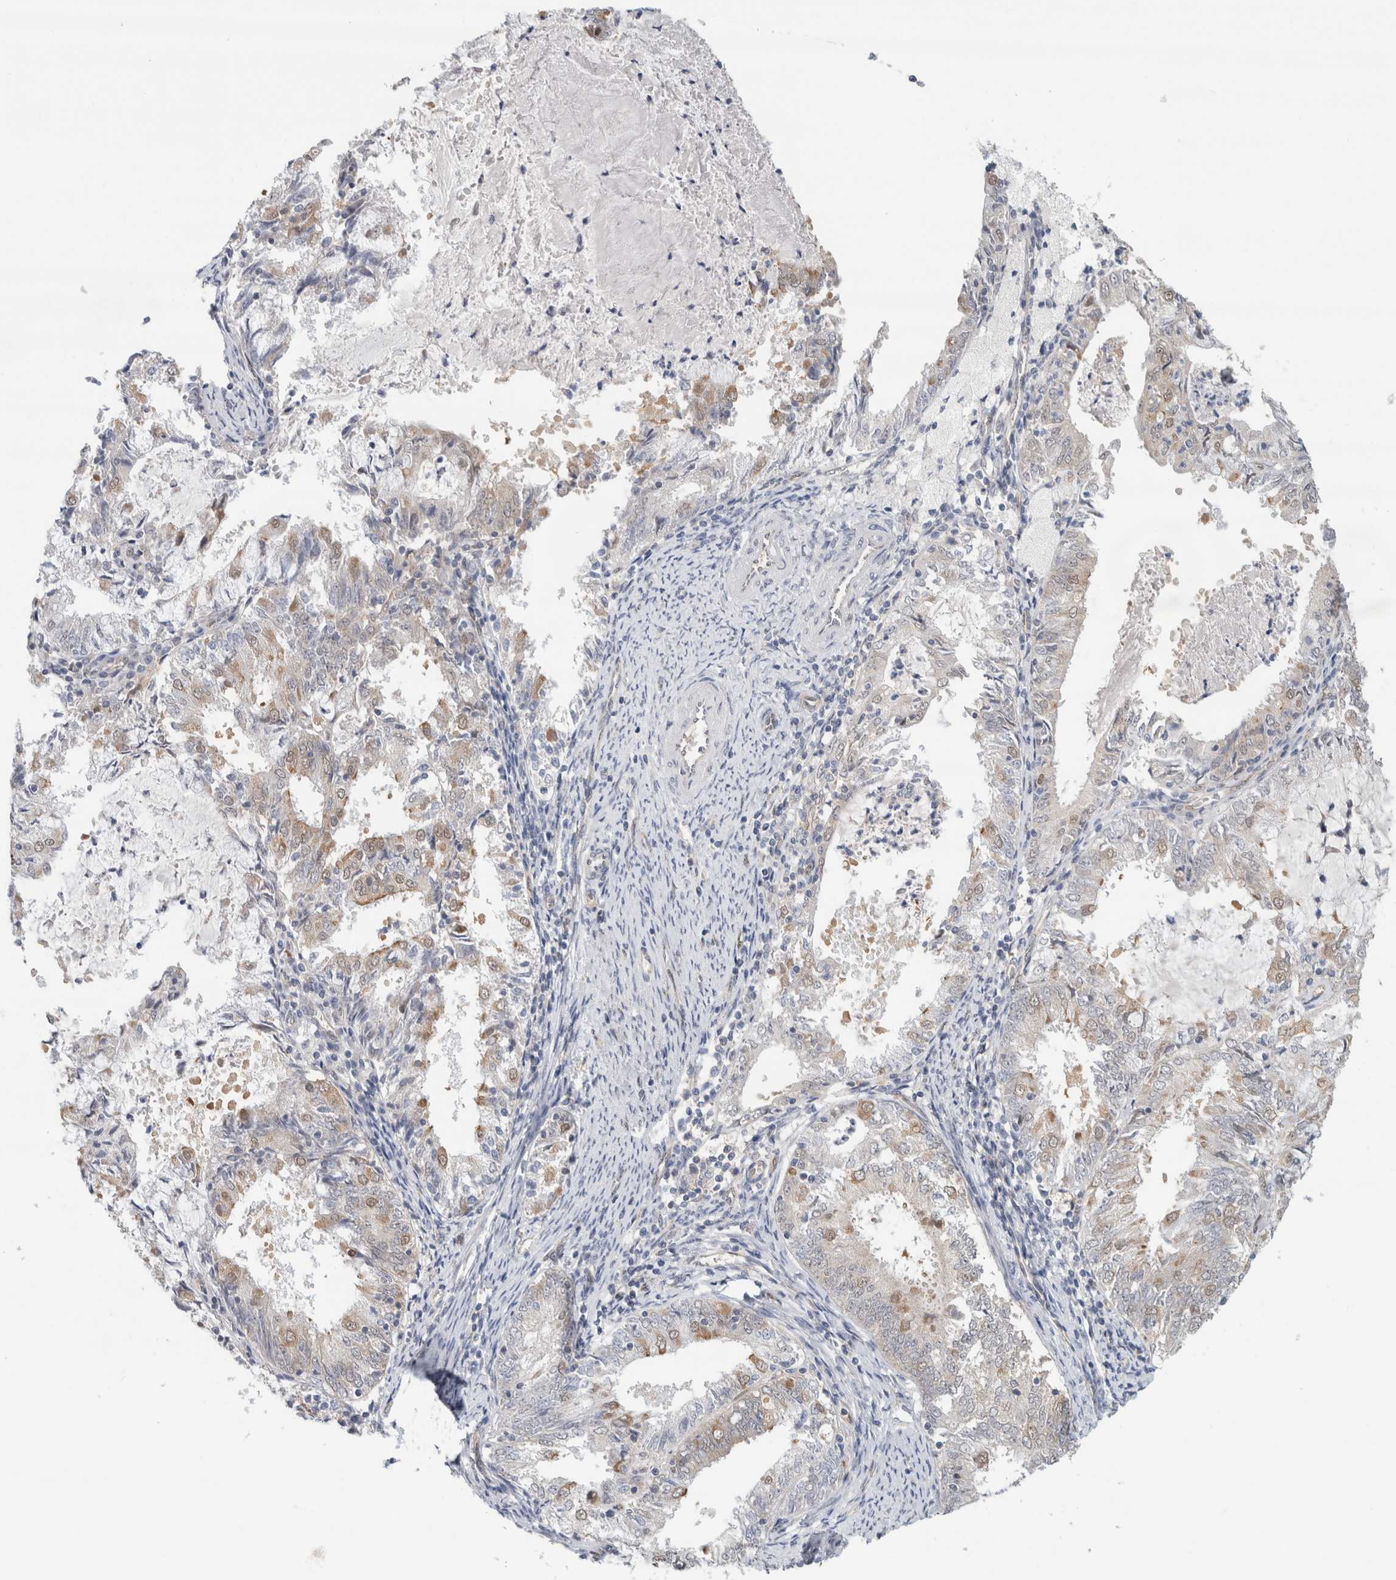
{"staining": {"intensity": "weak", "quantity": "<25%", "location": "cytoplasmic/membranous"}, "tissue": "endometrial cancer", "cell_type": "Tumor cells", "image_type": "cancer", "snomed": [{"axis": "morphology", "description": "Adenocarcinoma, NOS"}, {"axis": "topography", "description": "Endometrium"}], "caption": "Immunohistochemistry histopathology image of neoplastic tissue: human endometrial cancer stained with DAB (3,3'-diaminobenzidine) exhibits no significant protein positivity in tumor cells.", "gene": "EIF4G3", "patient": {"sex": "female", "age": 57}}